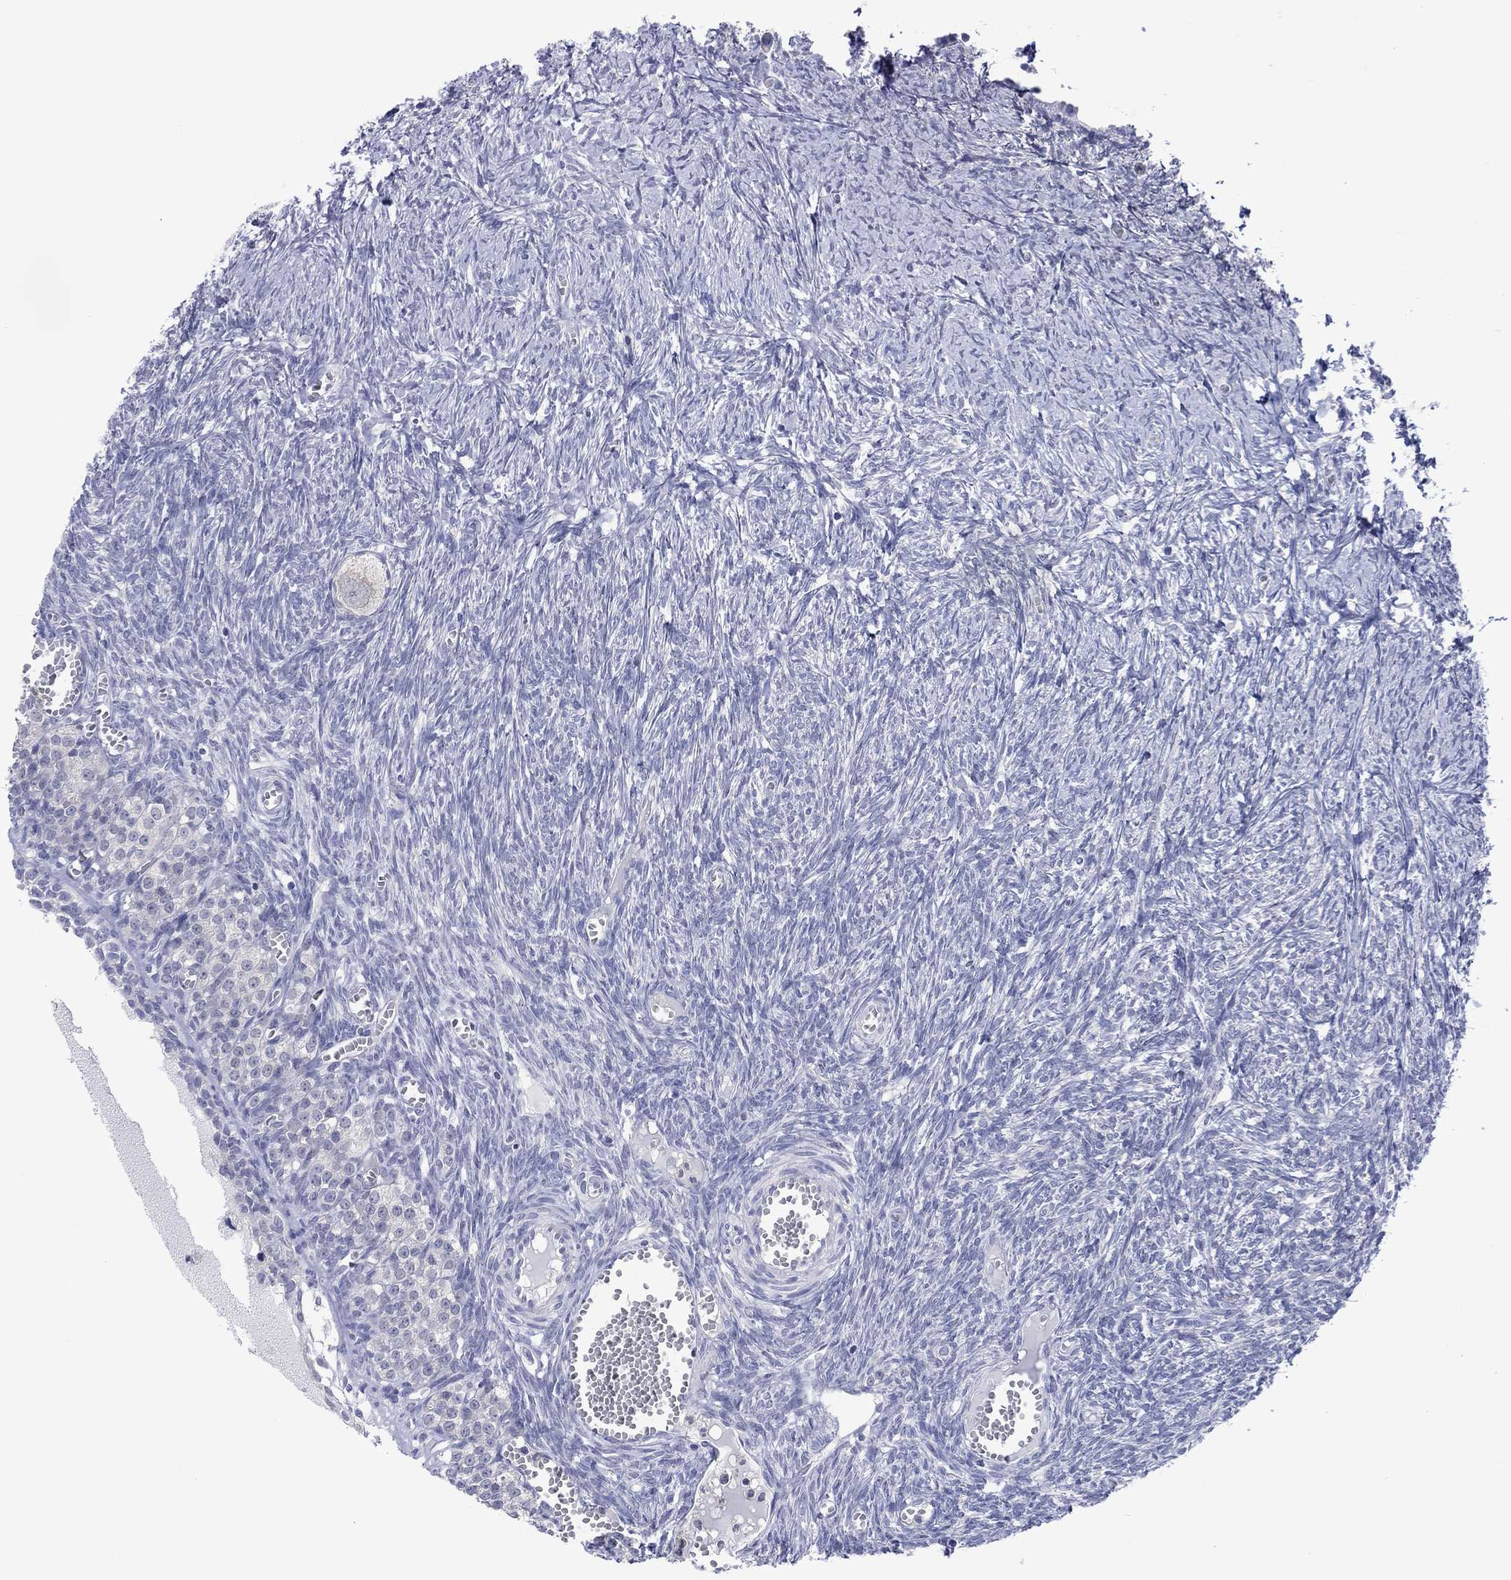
{"staining": {"intensity": "negative", "quantity": "none", "location": "none"}, "tissue": "ovary", "cell_type": "Follicle cells", "image_type": "normal", "snomed": [{"axis": "morphology", "description": "Normal tissue, NOS"}, {"axis": "topography", "description": "Ovary"}], "caption": "The IHC image has no significant positivity in follicle cells of ovary. (DAB immunohistochemistry (IHC) visualized using brightfield microscopy, high magnification).", "gene": "FER1L6", "patient": {"sex": "female", "age": 43}}